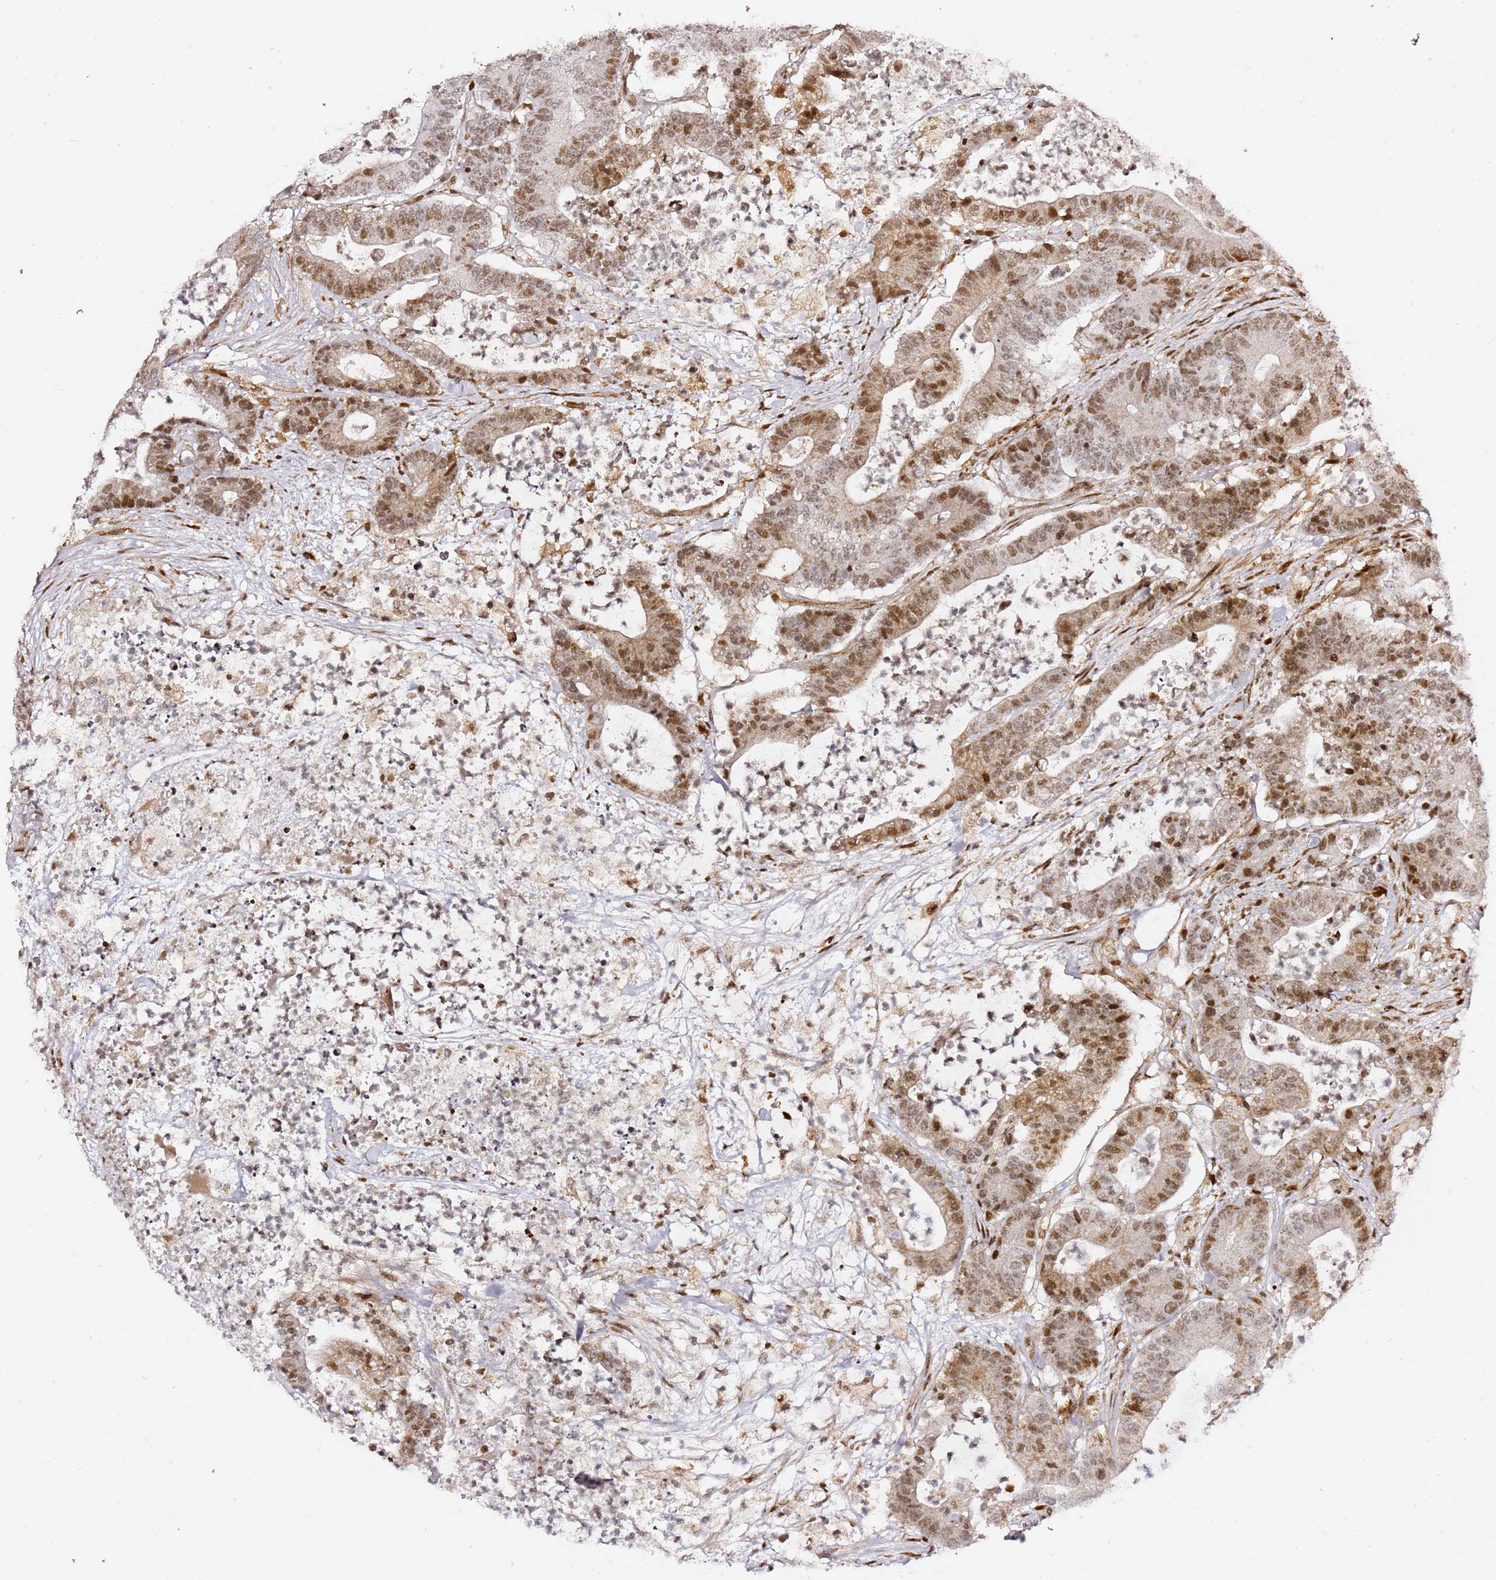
{"staining": {"intensity": "moderate", "quantity": ">75%", "location": "nuclear"}, "tissue": "colorectal cancer", "cell_type": "Tumor cells", "image_type": "cancer", "snomed": [{"axis": "morphology", "description": "Adenocarcinoma, NOS"}, {"axis": "topography", "description": "Colon"}], "caption": "Immunohistochemistry (IHC) (DAB) staining of human colorectal cancer (adenocarcinoma) shows moderate nuclear protein expression in about >75% of tumor cells.", "gene": "GBP2", "patient": {"sex": "female", "age": 84}}